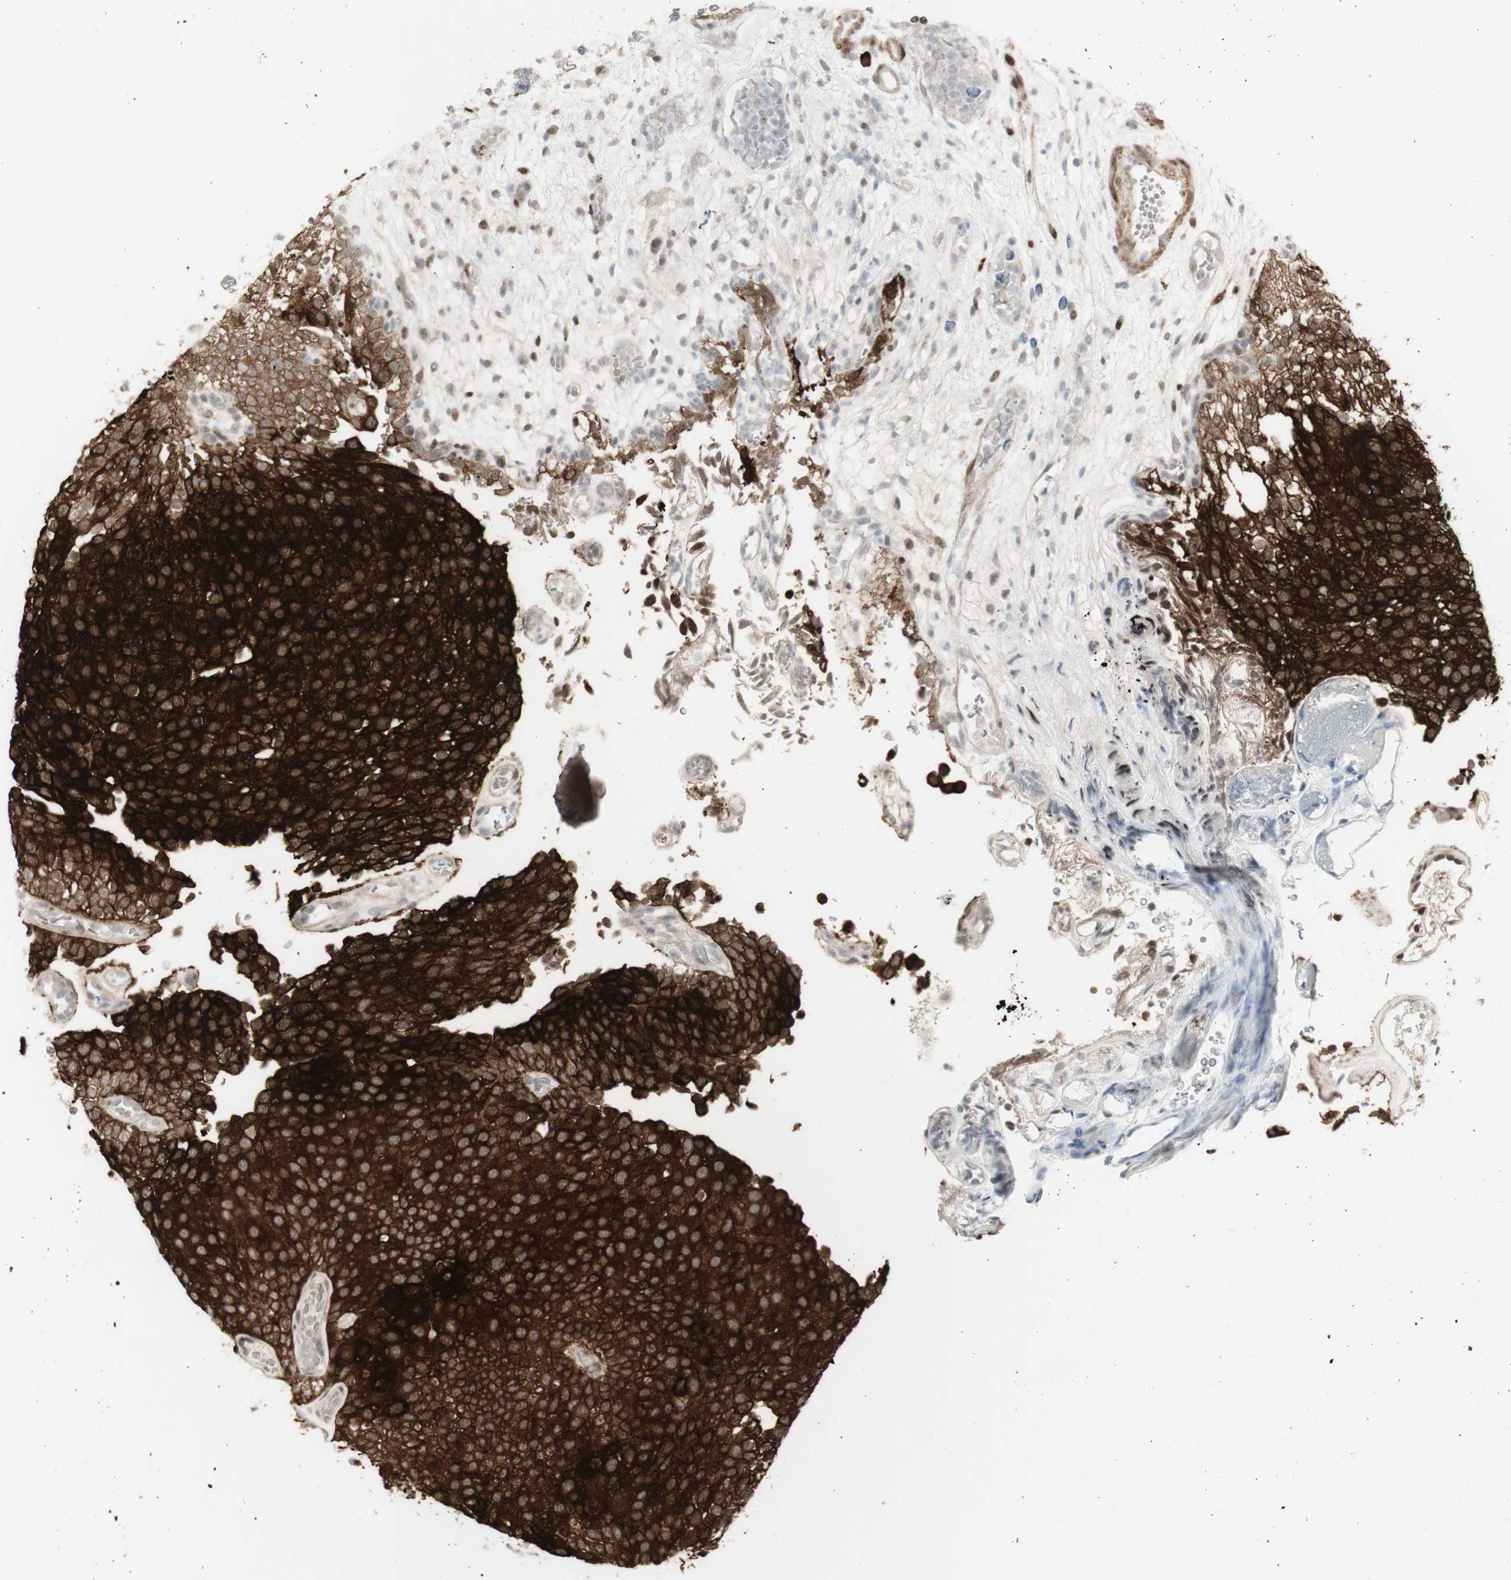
{"staining": {"intensity": "strong", "quantity": ">75%", "location": "cytoplasmic/membranous,nuclear"}, "tissue": "urothelial cancer", "cell_type": "Tumor cells", "image_type": "cancer", "snomed": [{"axis": "morphology", "description": "Urothelial carcinoma, Low grade"}, {"axis": "topography", "description": "Urinary bladder"}], "caption": "Immunohistochemistry (IHC) of human urothelial carcinoma (low-grade) displays high levels of strong cytoplasmic/membranous and nuclear expression in about >75% of tumor cells.", "gene": "C1orf116", "patient": {"sex": "male", "age": 78}}